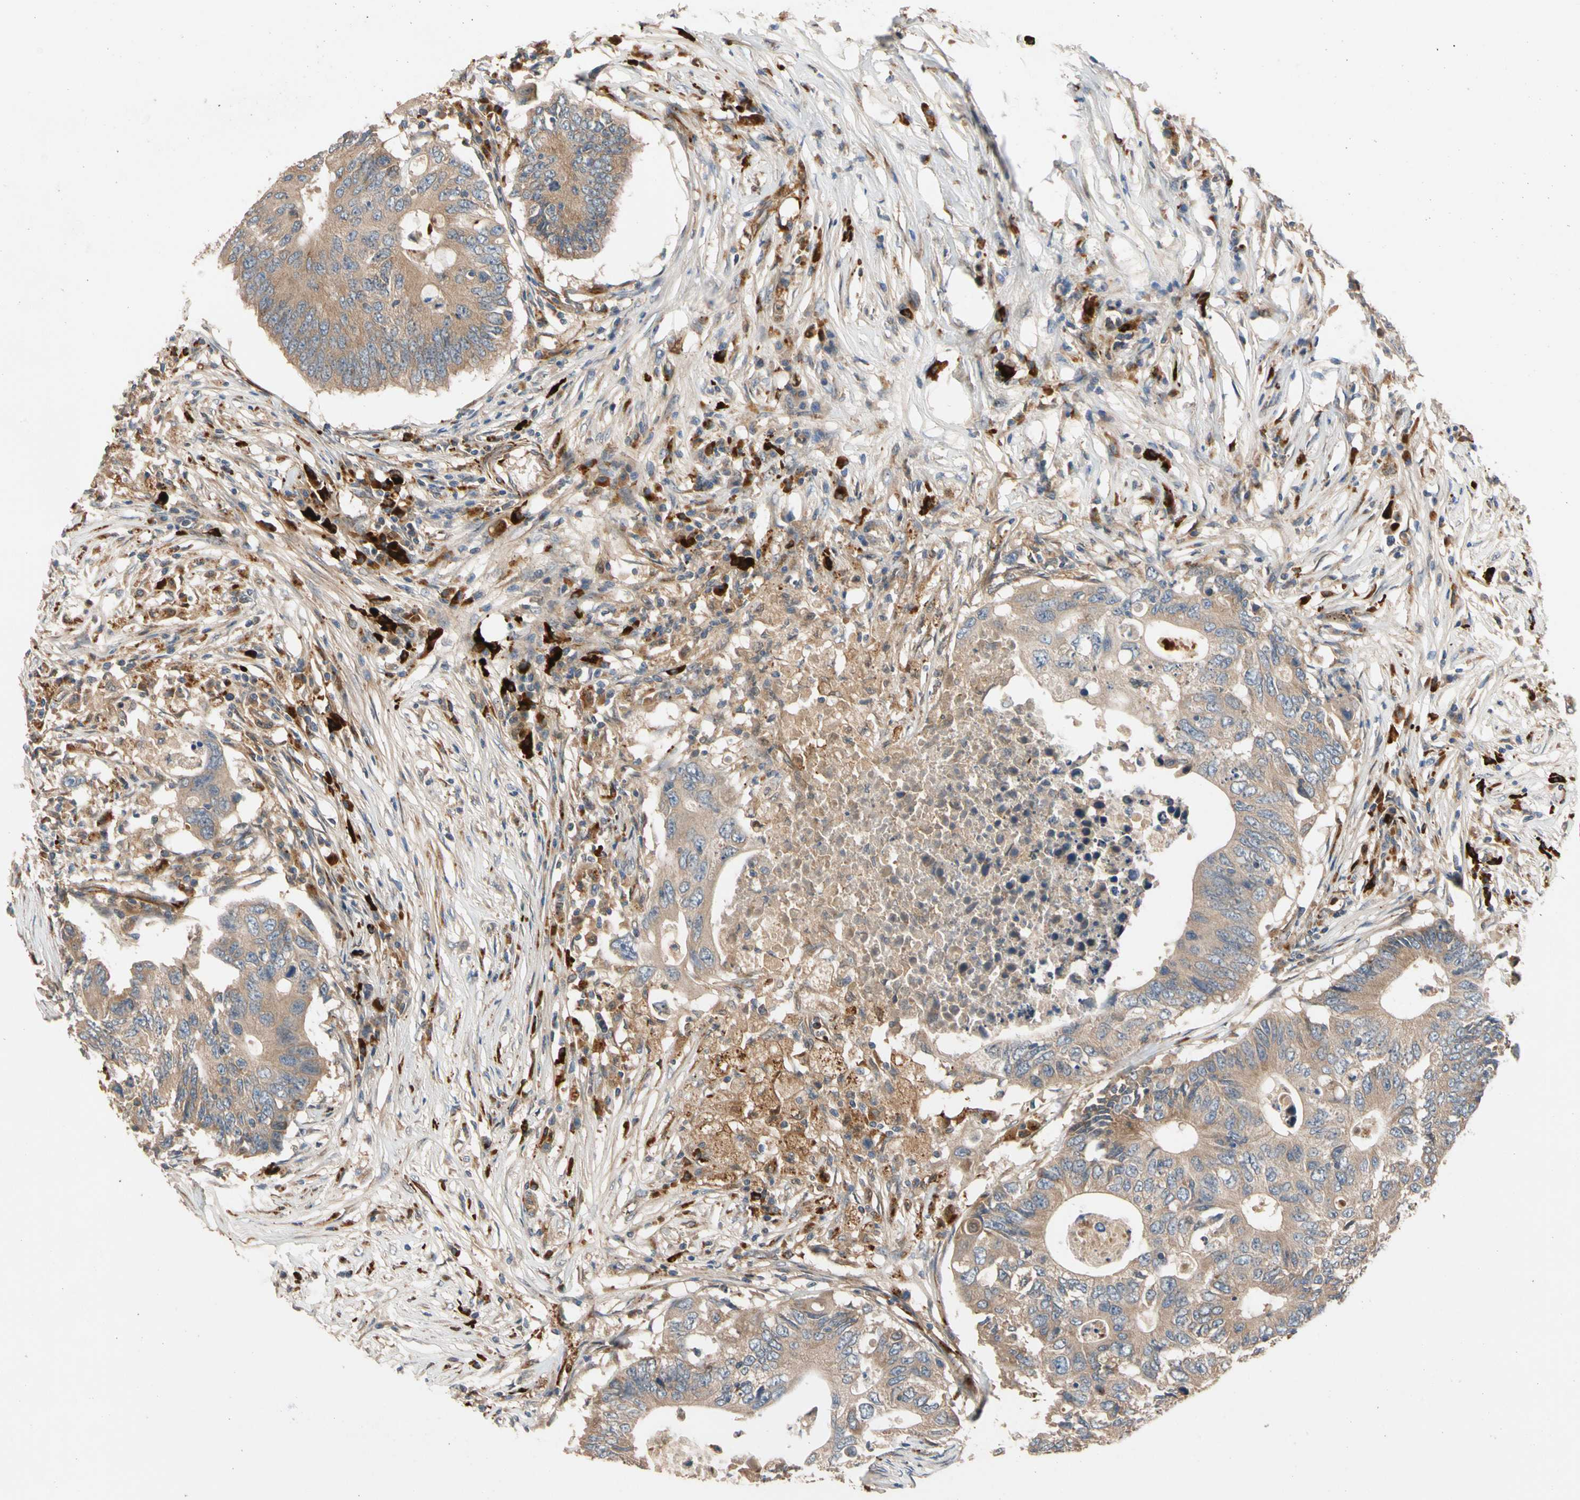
{"staining": {"intensity": "moderate", "quantity": ">75%", "location": "cytoplasmic/membranous"}, "tissue": "colorectal cancer", "cell_type": "Tumor cells", "image_type": "cancer", "snomed": [{"axis": "morphology", "description": "Adenocarcinoma, NOS"}, {"axis": "topography", "description": "Colon"}], "caption": "IHC (DAB (3,3'-diaminobenzidine)) staining of human colorectal cancer shows moderate cytoplasmic/membranous protein expression in about >75% of tumor cells.", "gene": "FGD6", "patient": {"sex": "male", "age": 71}}